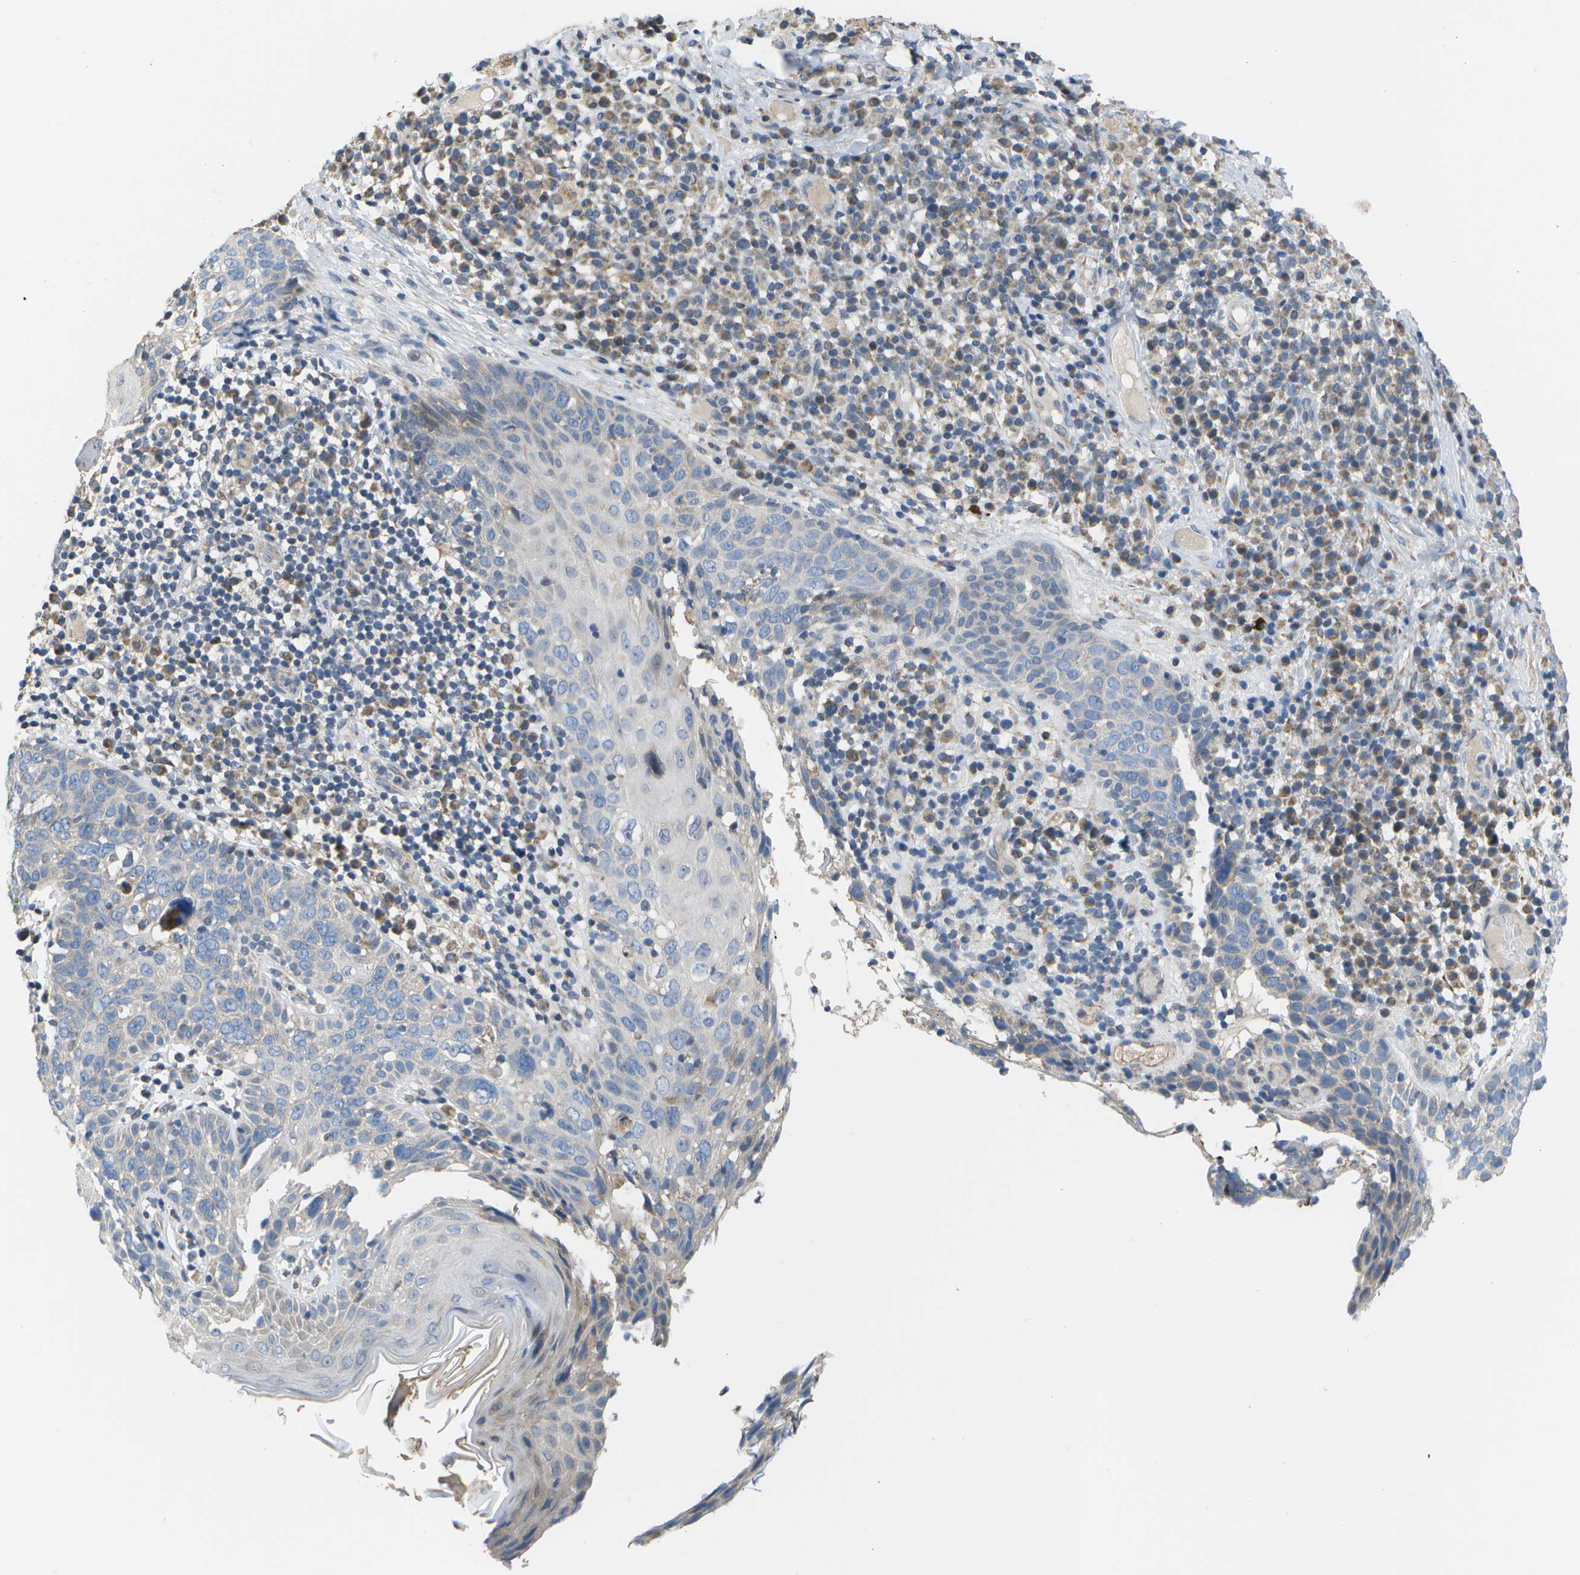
{"staining": {"intensity": "negative", "quantity": "none", "location": "none"}, "tissue": "skin cancer", "cell_type": "Tumor cells", "image_type": "cancer", "snomed": [{"axis": "morphology", "description": "Squamous cell carcinoma in situ, NOS"}, {"axis": "morphology", "description": "Squamous cell carcinoma, NOS"}, {"axis": "topography", "description": "Skin"}], "caption": "A high-resolution histopathology image shows IHC staining of skin cancer, which reveals no significant positivity in tumor cells. (Immunohistochemistry (ihc), brightfield microscopy, high magnification).", "gene": "HADHA", "patient": {"sex": "male", "age": 93}}